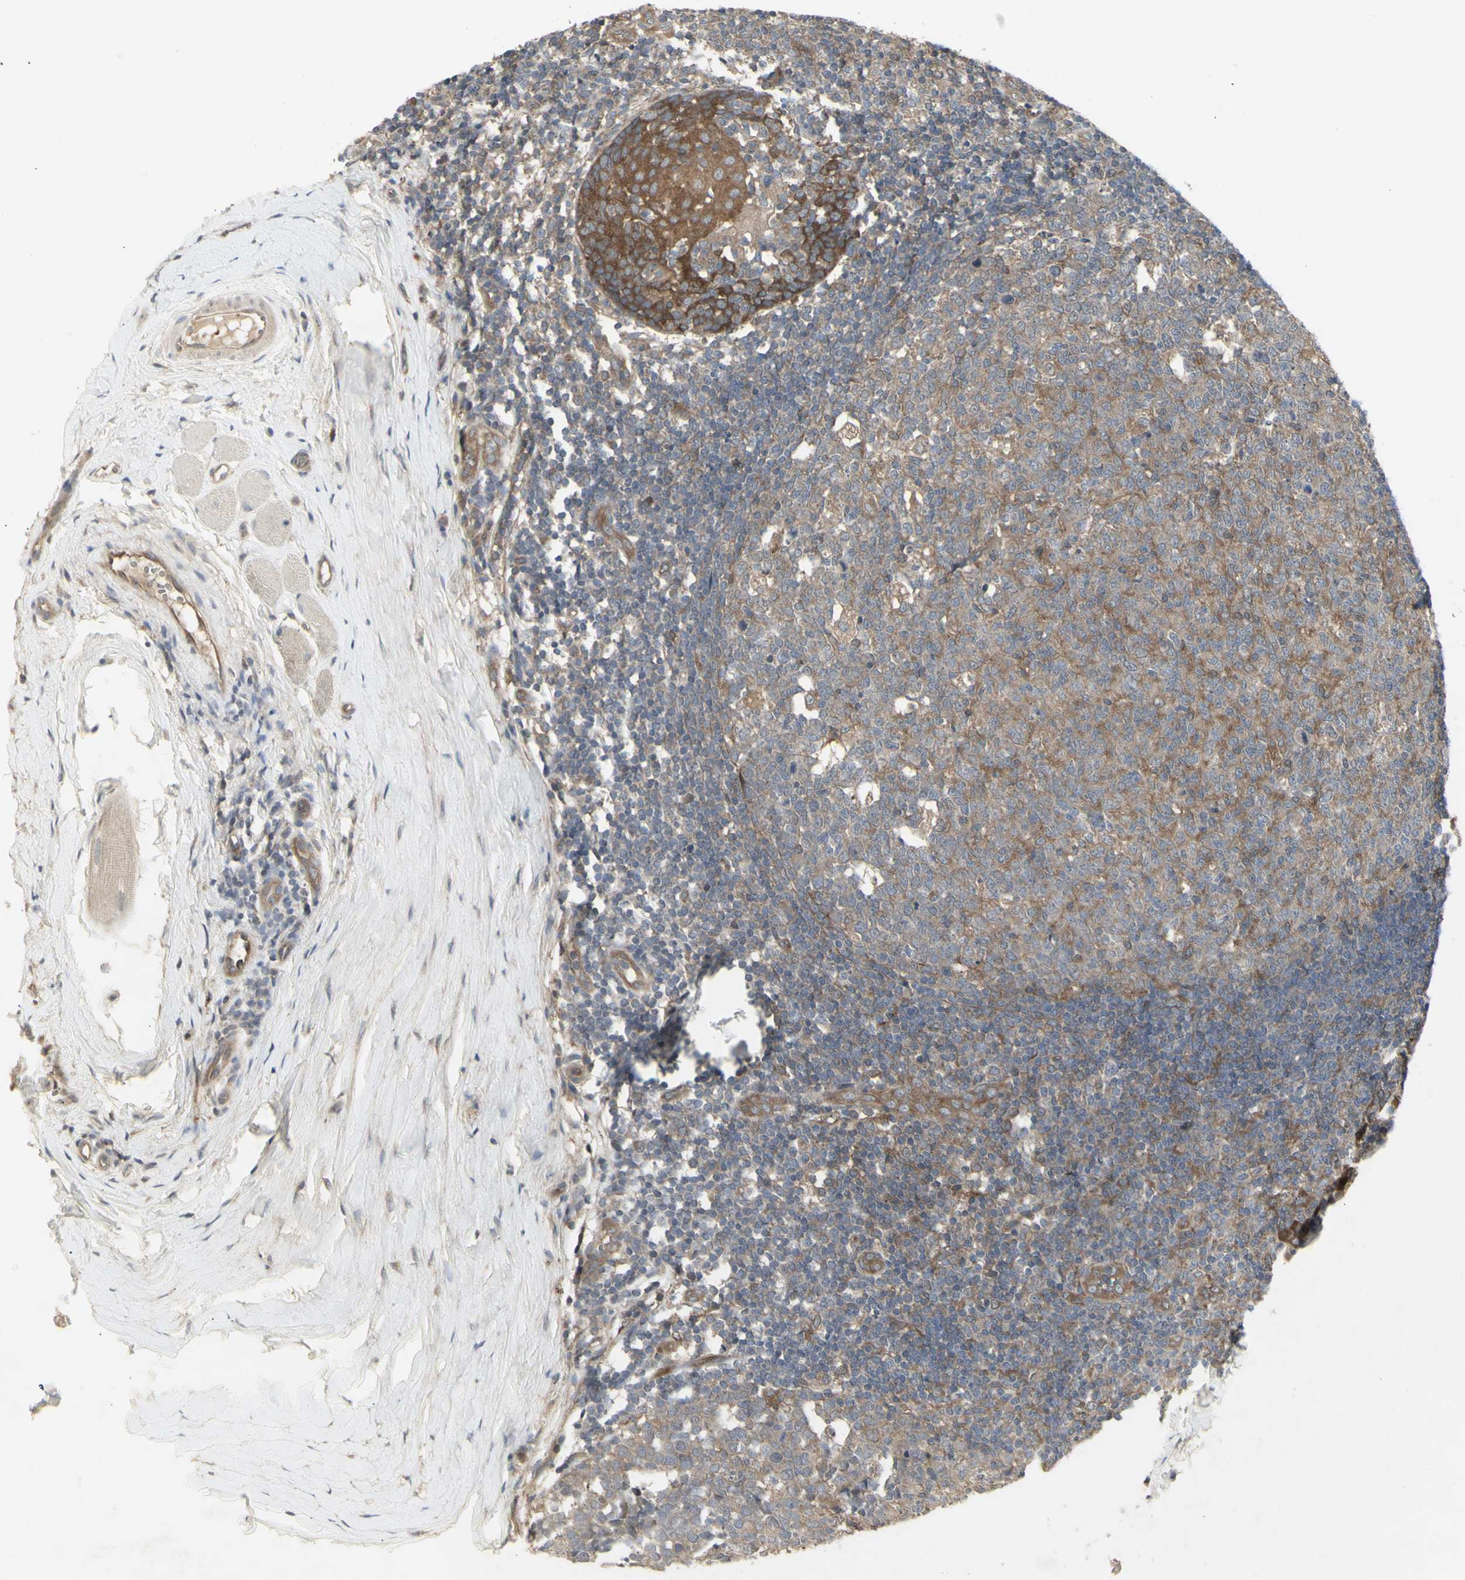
{"staining": {"intensity": "moderate", "quantity": ">75%", "location": "cytoplasmic/membranous"}, "tissue": "tonsil", "cell_type": "Germinal center cells", "image_type": "normal", "snomed": [{"axis": "morphology", "description": "Normal tissue, NOS"}, {"axis": "topography", "description": "Tonsil"}], "caption": "DAB (3,3'-diaminobenzidine) immunohistochemical staining of benign human tonsil reveals moderate cytoplasmic/membranous protein staining in approximately >75% of germinal center cells. The protein is stained brown, and the nuclei are stained in blue (DAB IHC with brightfield microscopy, high magnification).", "gene": "CHURC1", "patient": {"sex": "female", "age": 19}}